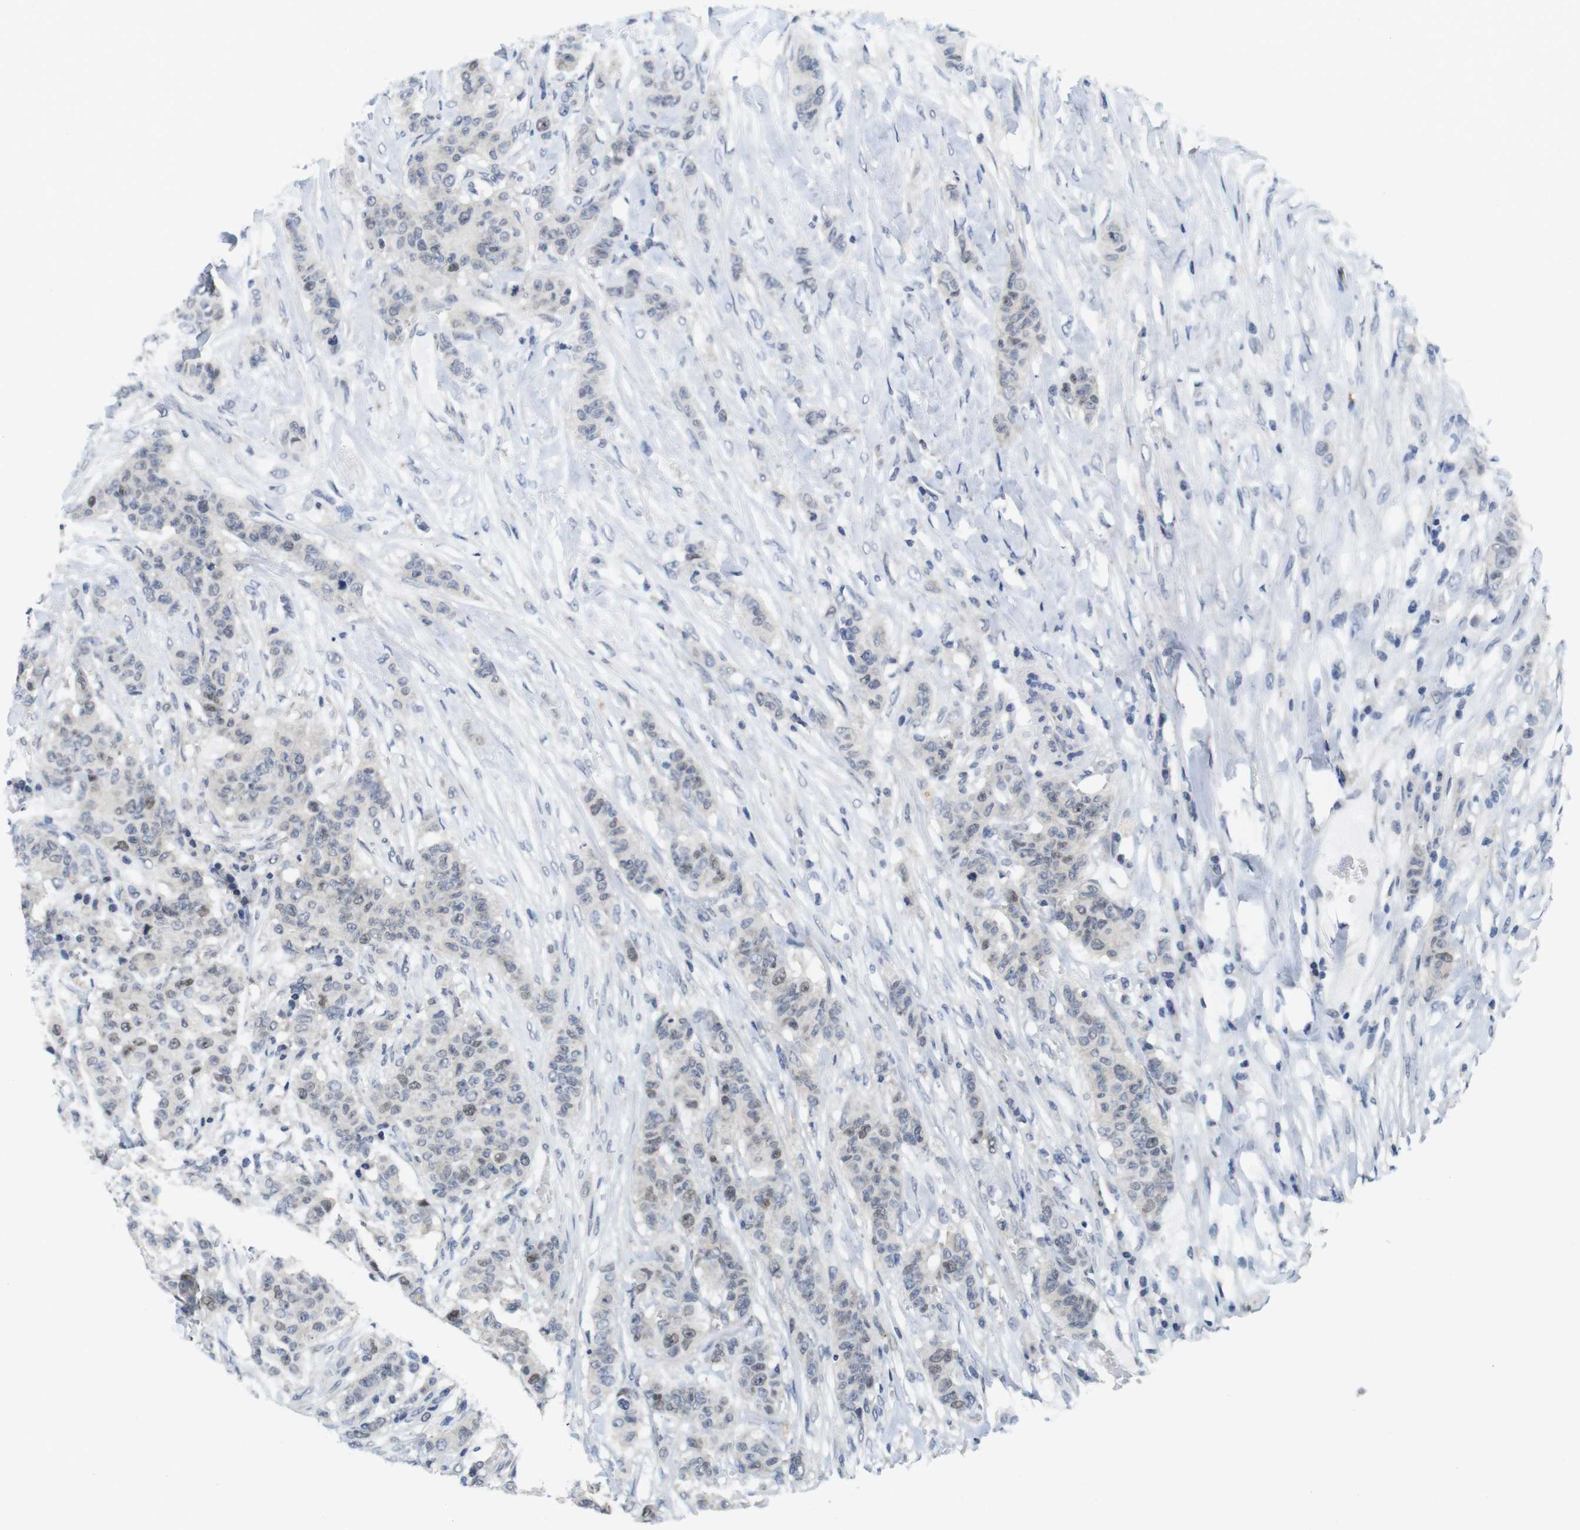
{"staining": {"intensity": "moderate", "quantity": "<25%", "location": "nuclear"}, "tissue": "breast cancer", "cell_type": "Tumor cells", "image_type": "cancer", "snomed": [{"axis": "morphology", "description": "Duct carcinoma"}, {"axis": "topography", "description": "Breast"}], "caption": "This is an image of immunohistochemistry staining of breast cancer (invasive ductal carcinoma), which shows moderate staining in the nuclear of tumor cells.", "gene": "SKP2", "patient": {"sex": "female", "age": 40}}